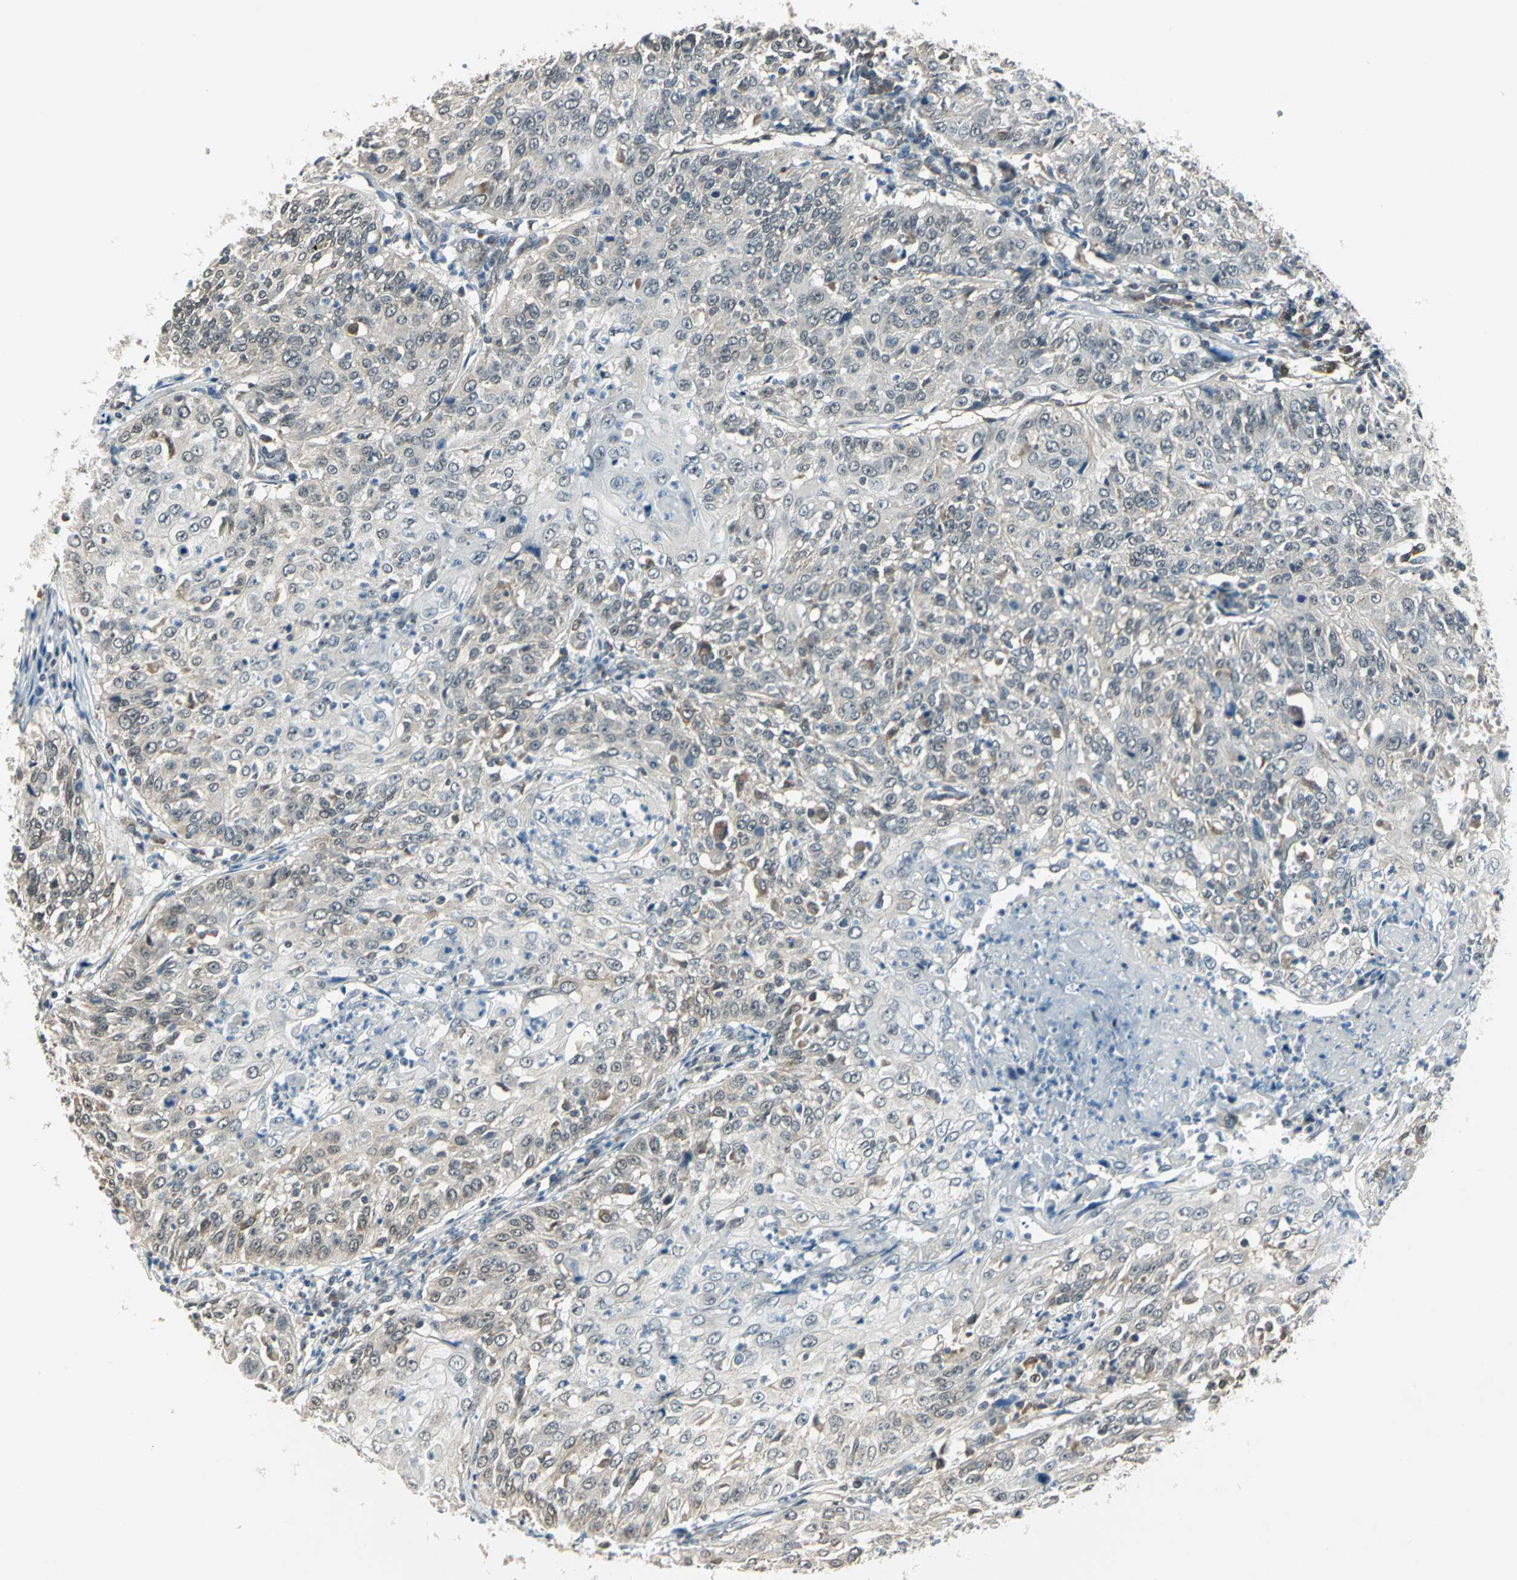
{"staining": {"intensity": "weak", "quantity": "25%-75%", "location": "cytoplasmic/membranous"}, "tissue": "cervical cancer", "cell_type": "Tumor cells", "image_type": "cancer", "snomed": [{"axis": "morphology", "description": "Squamous cell carcinoma, NOS"}, {"axis": "topography", "description": "Cervix"}], "caption": "This photomicrograph reveals cervical cancer (squamous cell carcinoma) stained with IHC to label a protein in brown. The cytoplasmic/membranous of tumor cells show weak positivity for the protein. Nuclei are counter-stained blue.", "gene": "PLAGL2", "patient": {"sex": "female", "age": 39}}